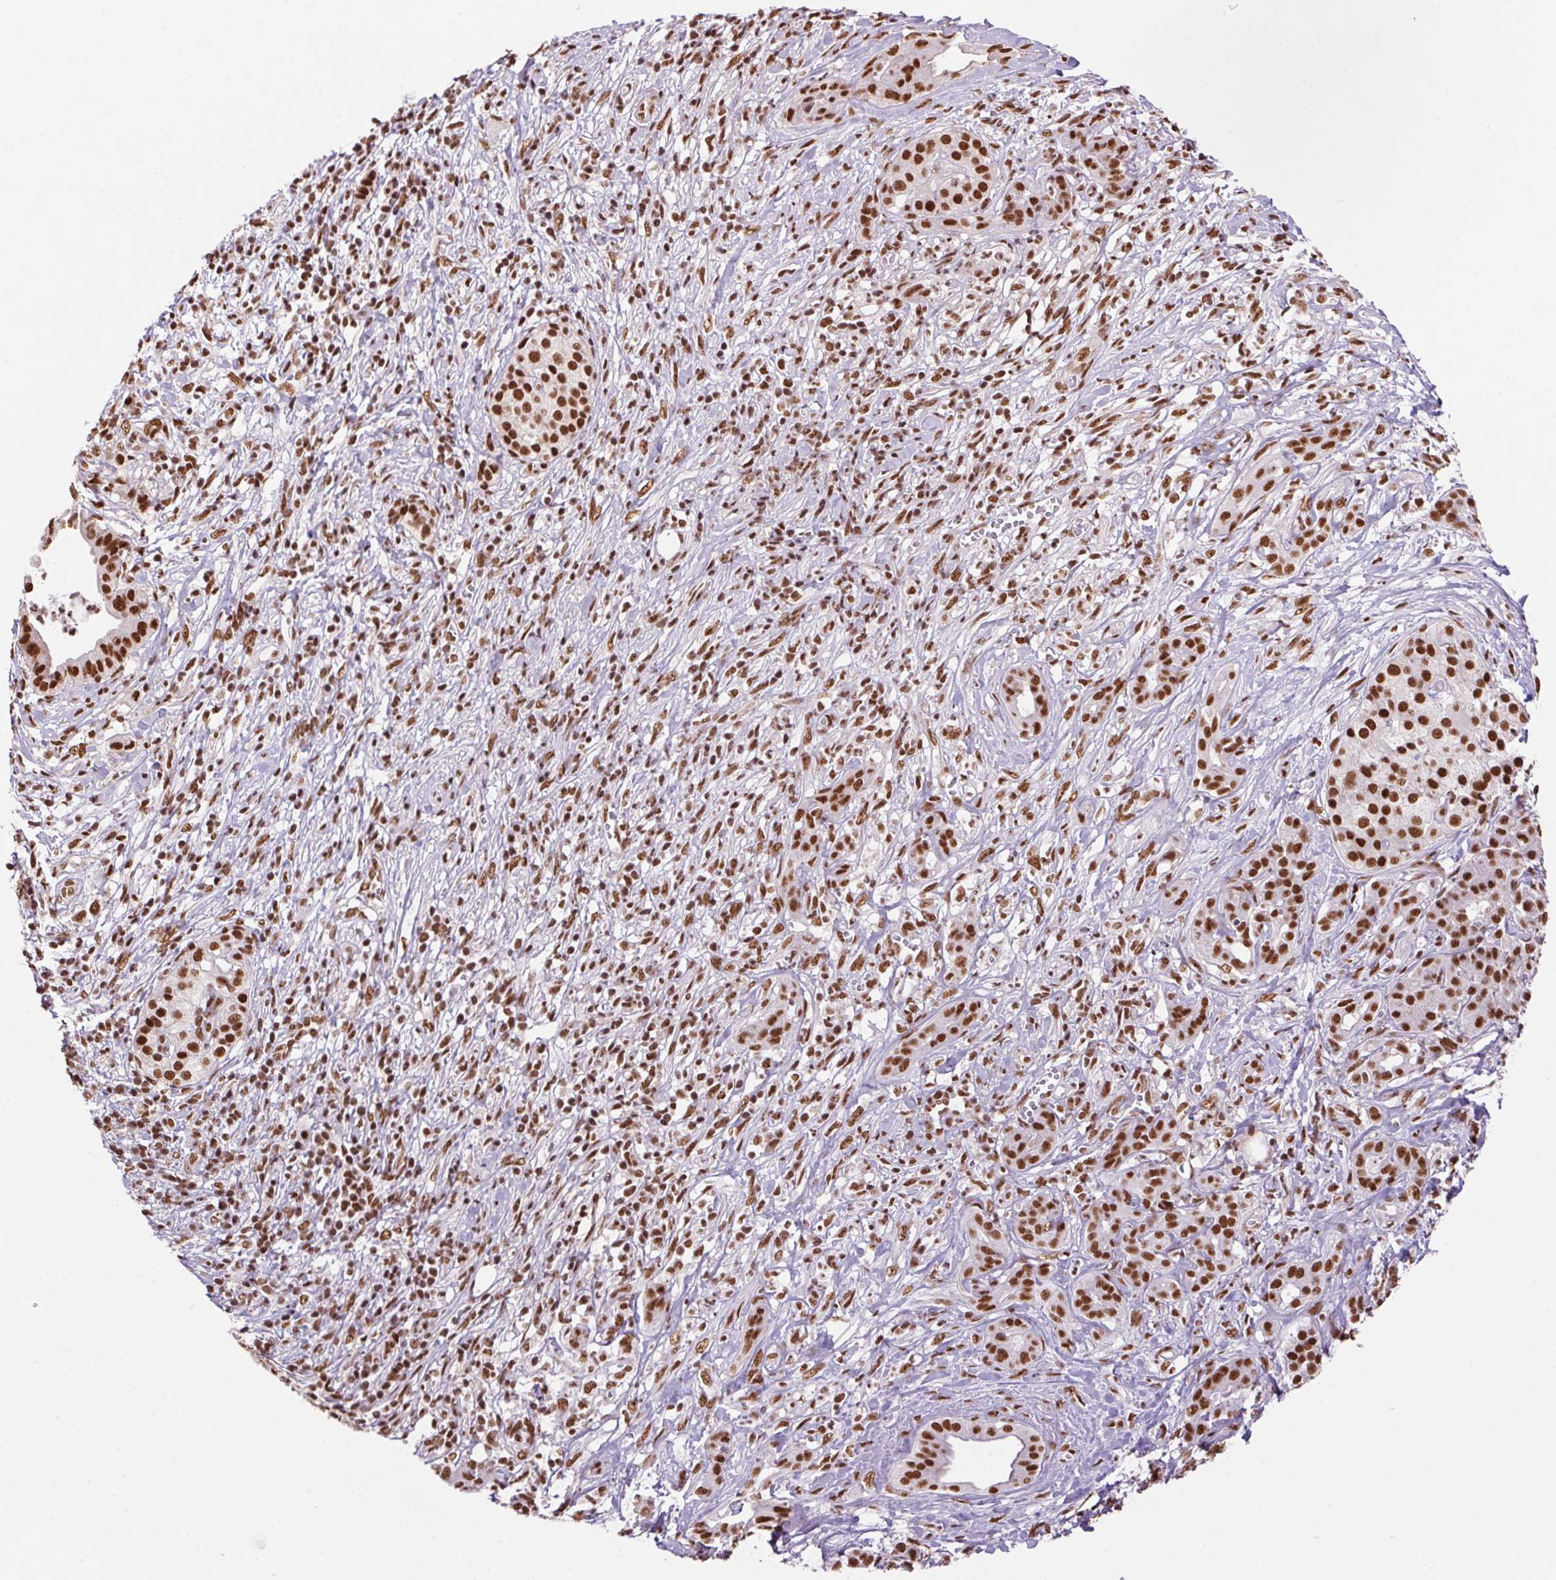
{"staining": {"intensity": "strong", "quantity": ">75%", "location": "nuclear"}, "tissue": "pancreatic cancer", "cell_type": "Tumor cells", "image_type": "cancer", "snomed": [{"axis": "morphology", "description": "Adenocarcinoma, NOS"}, {"axis": "topography", "description": "Pancreas"}], "caption": "Brown immunohistochemical staining in pancreatic cancer (adenocarcinoma) demonstrates strong nuclear positivity in about >75% of tumor cells.", "gene": "ZNF207", "patient": {"sex": "male", "age": 61}}